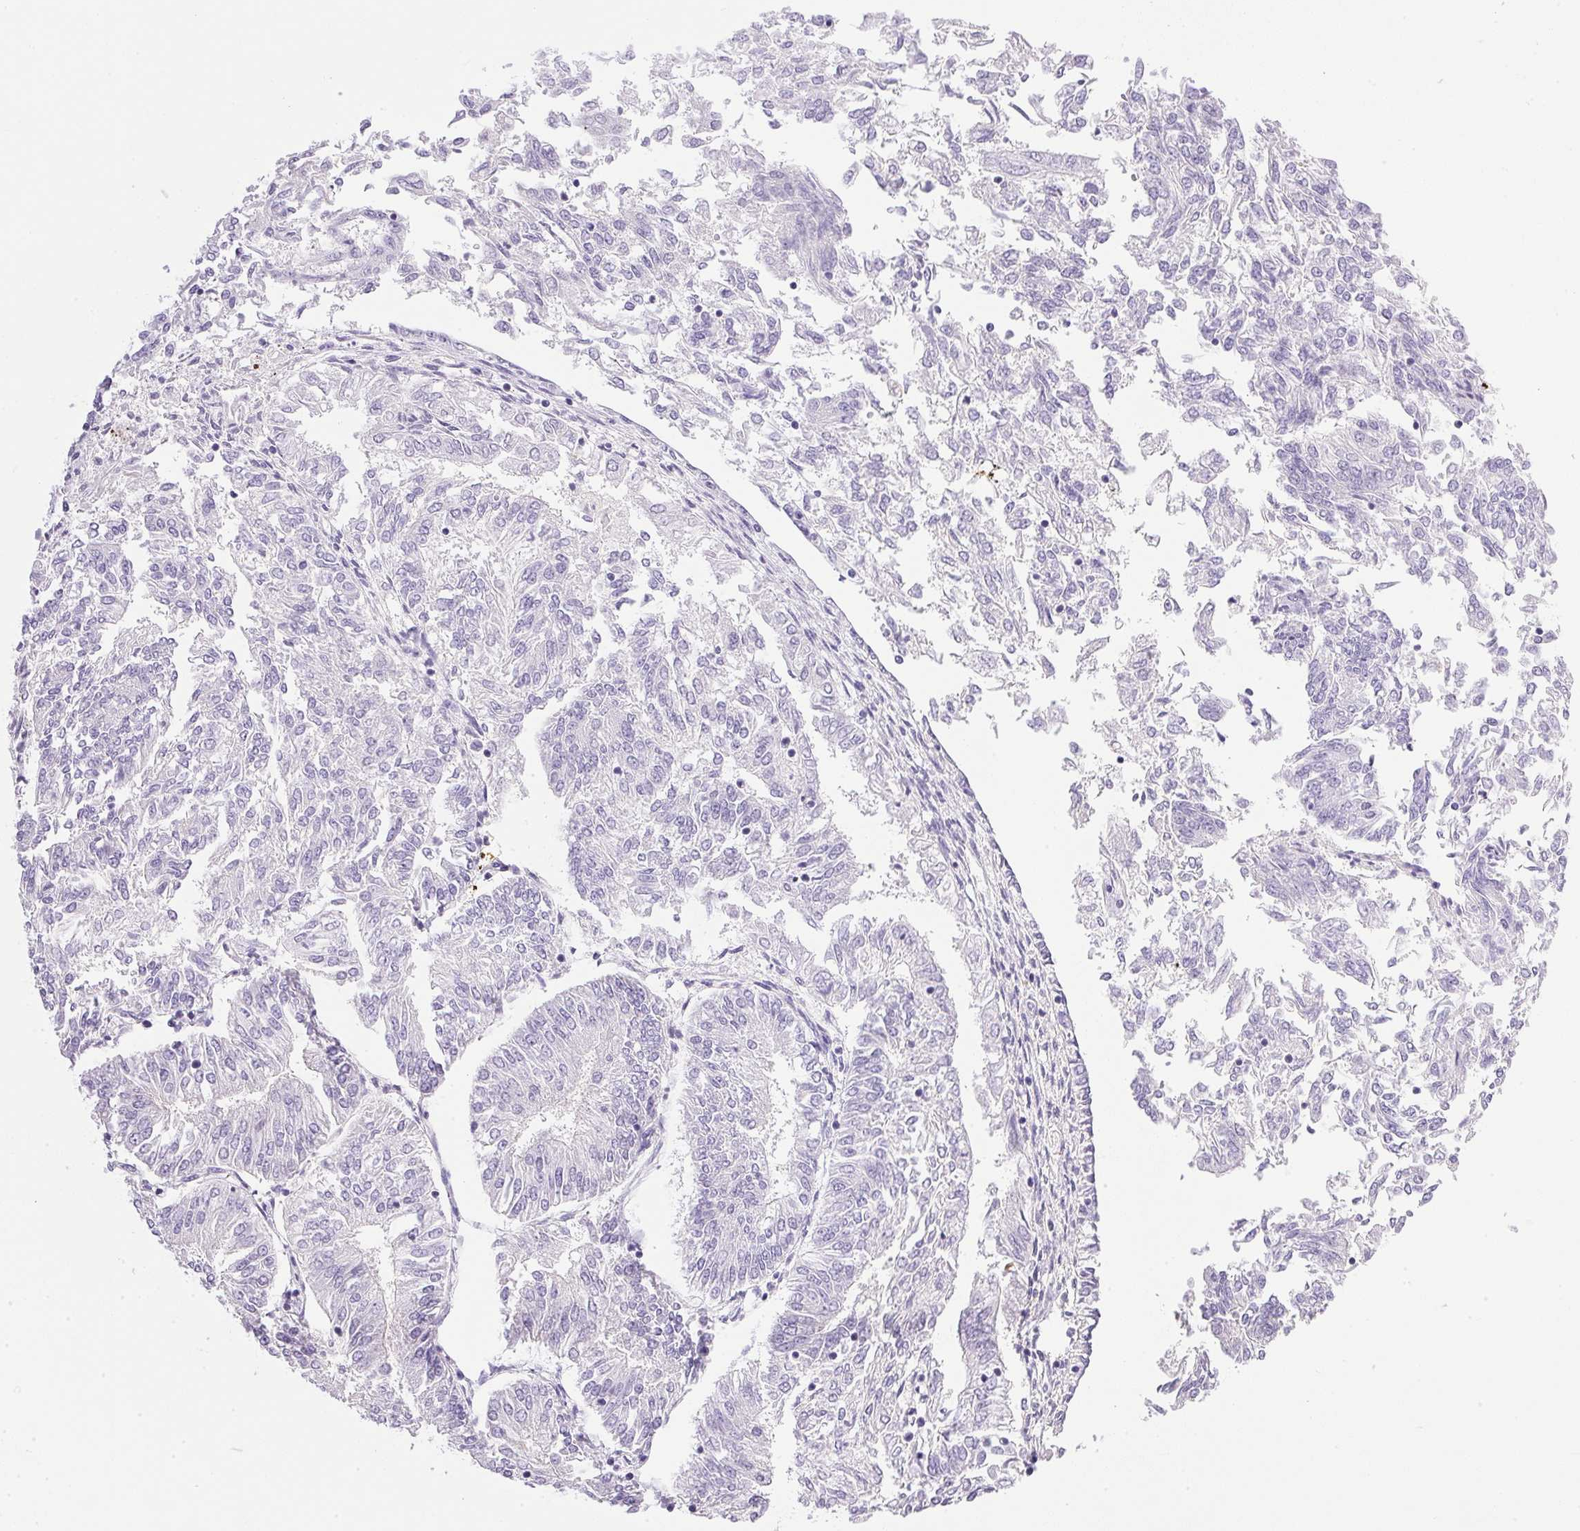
{"staining": {"intensity": "negative", "quantity": "none", "location": "none"}, "tissue": "endometrial cancer", "cell_type": "Tumor cells", "image_type": "cancer", "snomed": [{"axis": "morphology", "description": "Adenocarcinoma, NOS"}, {"axis": "topography", "description": "Endometrium"}], "caption": "Immunohistochemistry of endometrial cancer (adenocarcinoma) reveals no staining in tumor cells.", "gene": "ATP6V0A4", "patient": {"sex": "female", "age": 58}}